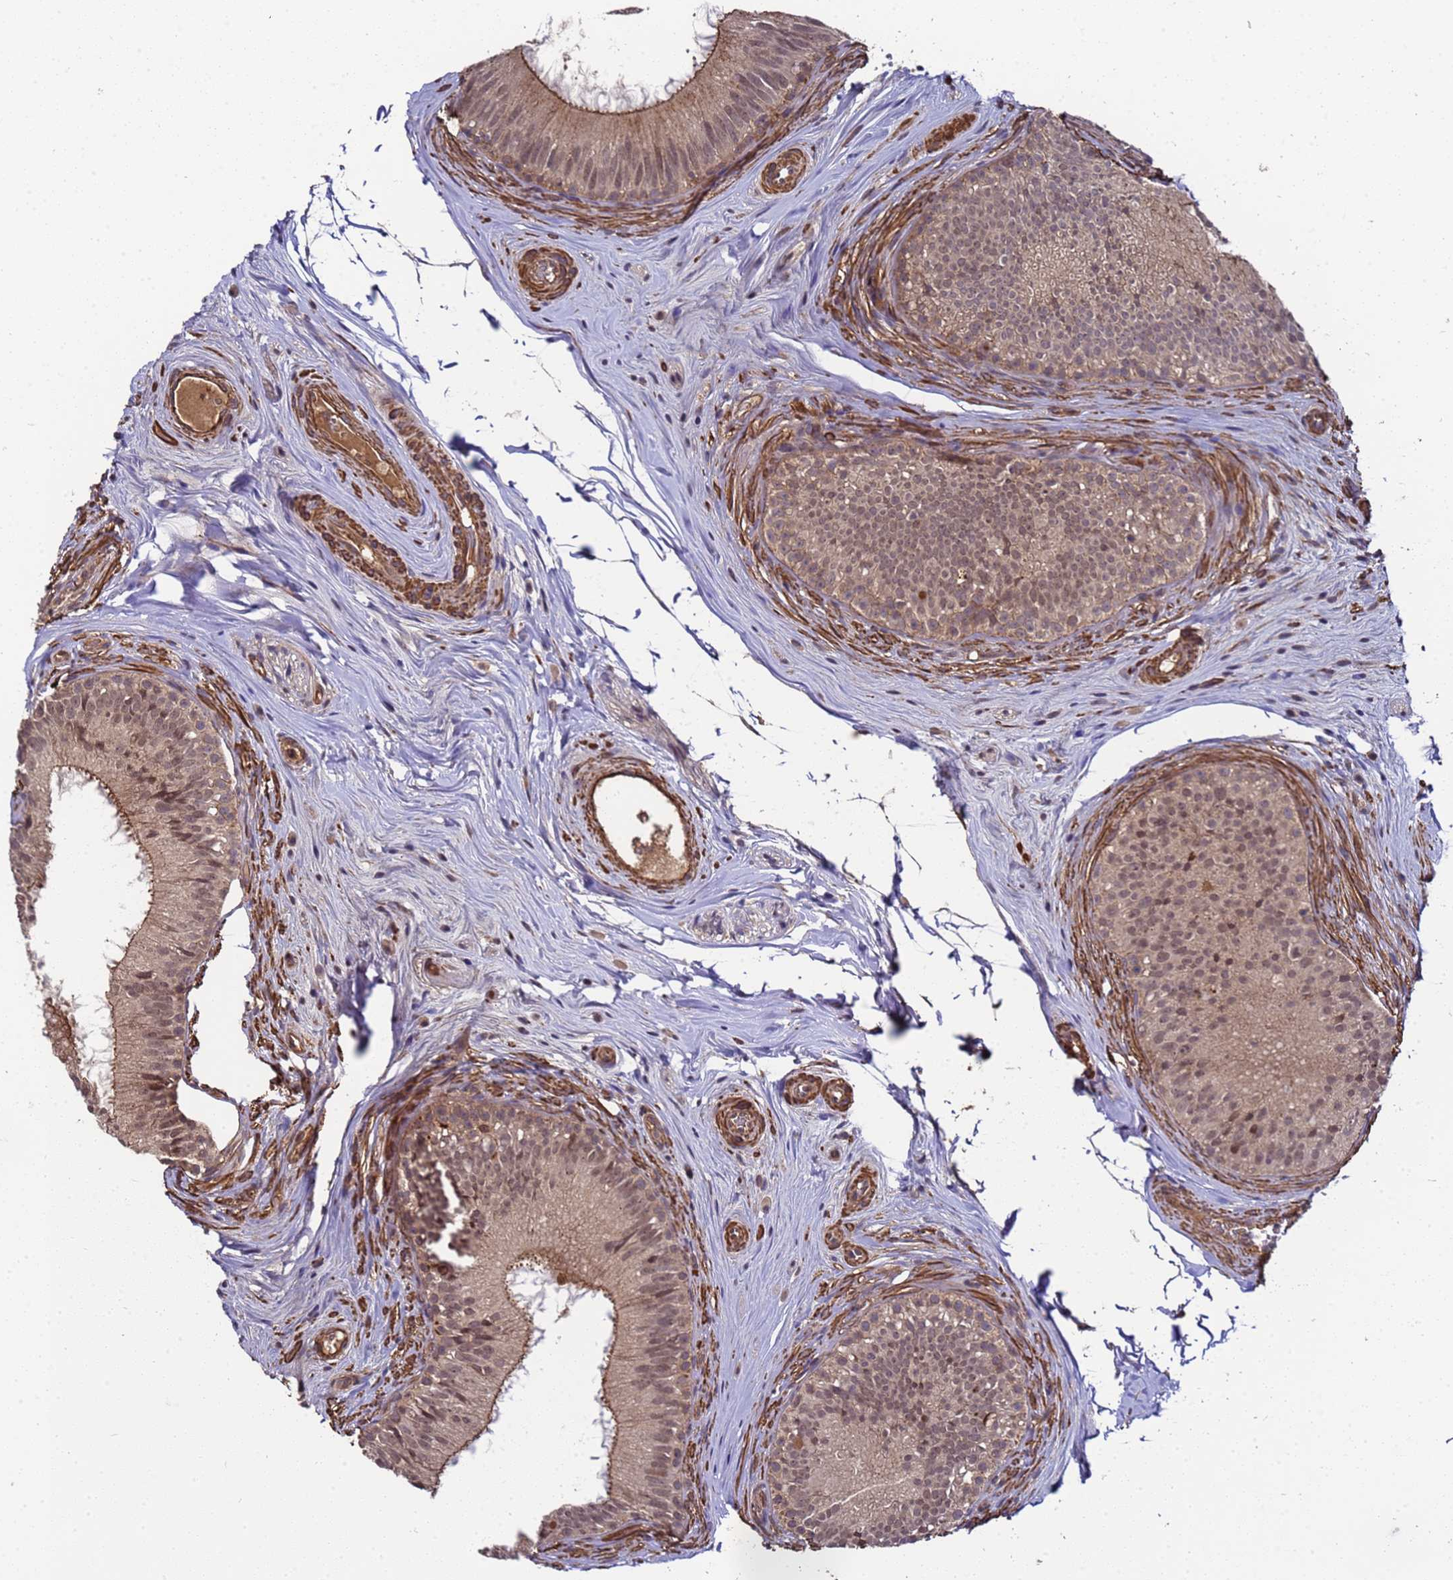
{"staining": {"intensity": "moderate", "quantity": "25%-75%", "location": "cytoplasmic/membranous,nuclear"}, "tissue": "epididymis", "cell_type": "Glandular cells", "image_type": "normal", "snomed": [{"axis": "morphology", "description": "Normal tissue, NOS"}, {"axis": "topography", "description": "Epididymis"}], "caption": "Immunohistochemical staining of benign human epididymis reveals moderate cytoplasmic/membranous,nuclear protein staining in about 25%-75% of glandular cells. The protein of interest is shown in brown color, while the nuclei are stained blue.", "gene": "GSTCD", "patient": {"sex": "male", "age": 34}}